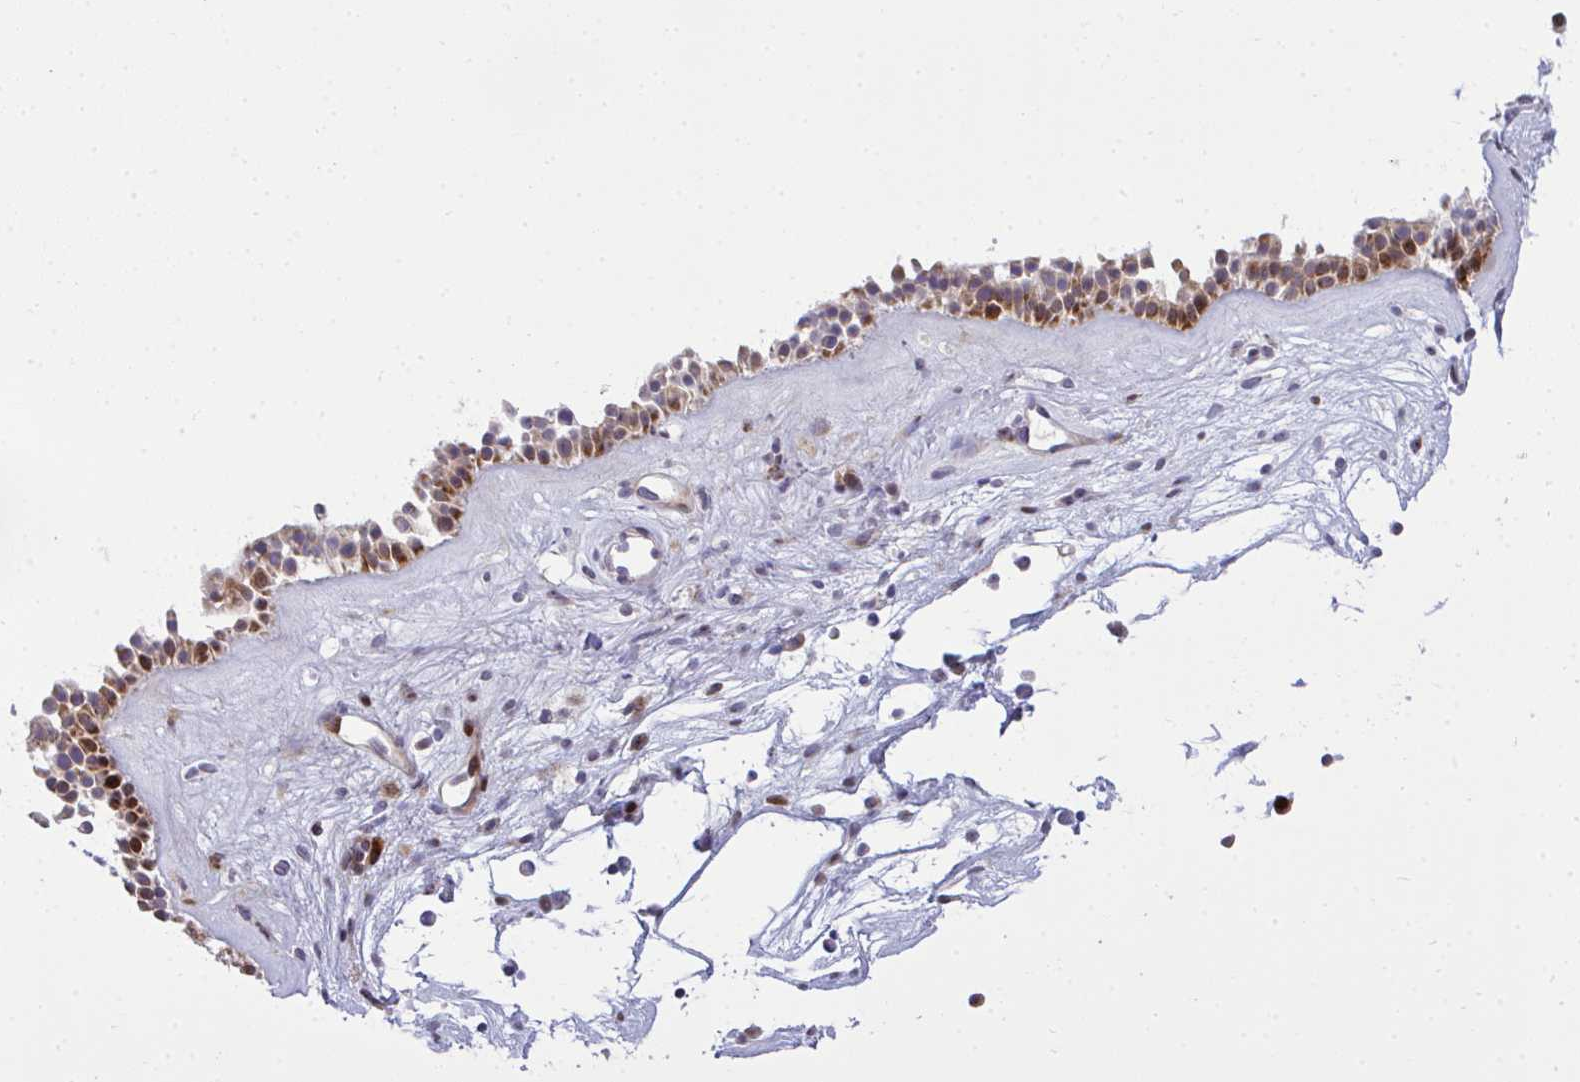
{"staining": {"intensity": "moderate", "quantity": ">75%", "location": "cytoplasmic/membranous"}, "tissue": "nasopharynx", "cell_type": "Respiratory epithelial cells", "image_type": "normal", "snomed": [{"axis": "morphology", "description": "Normal tissue, NOS"}, {"axis": "topography", "description": "Nasopharynx"}], "caption": "High-magnification brightfield microscopy of unremarkable nasopharynx stained with DAB (3,3'-diaminobenzidine) (brown) and counterstained with hematoxylin (blue). respiratory epithelial cells exhibit moderate cytoplasmic/membranous positivity is identified in about>75% of cells.", "gene": "CASTOR2", "patient": {"sex": "male", "age": 56}}